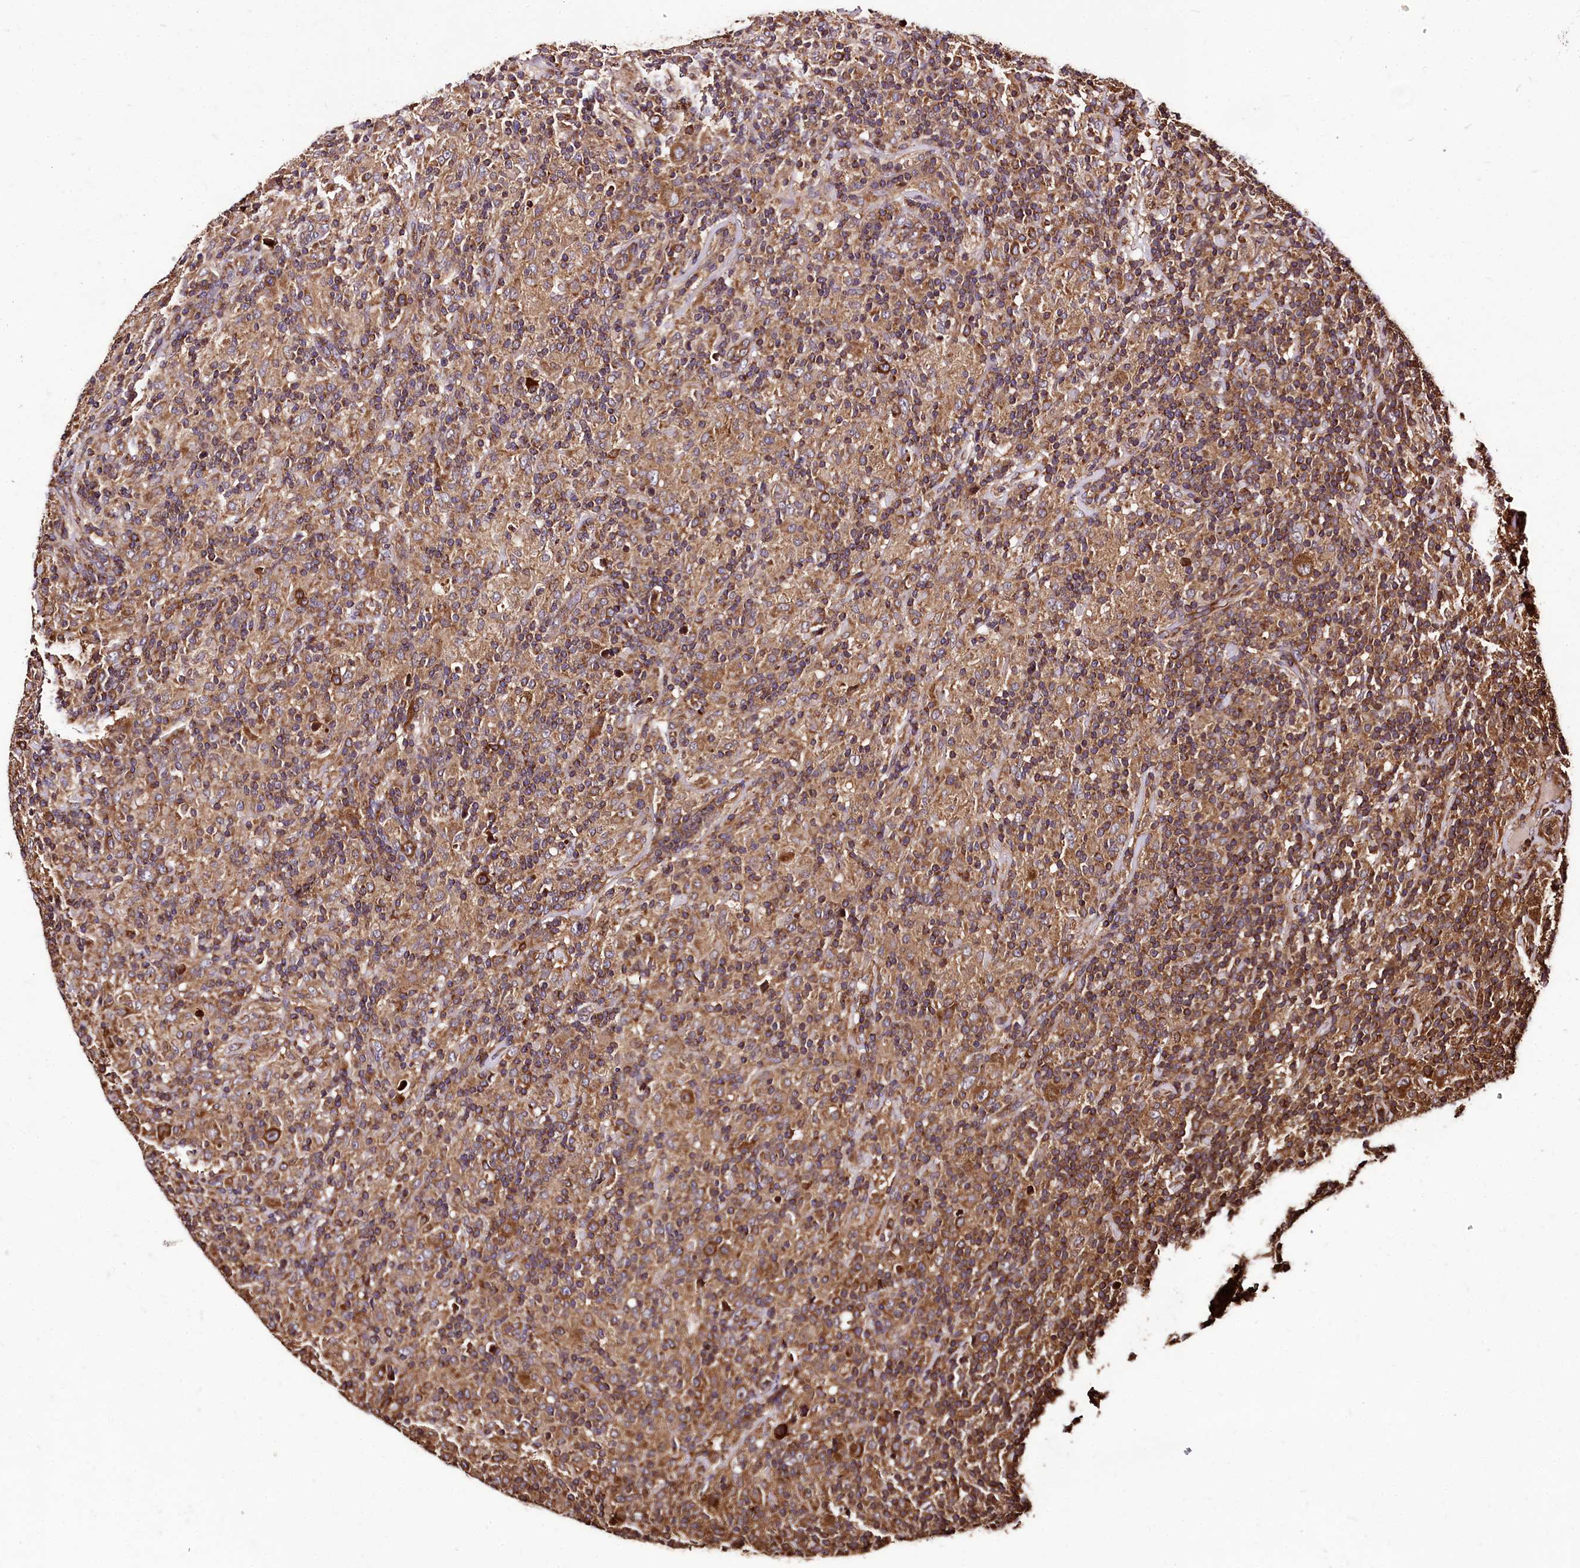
{"staining": {"intensity": "moderate", "quantity": ">75%", "location": "cytoplasmic/membranous"}, "tissue": "lymphoma", "cell_type": "Tumor cells", "image_type": "cancer", "snomed": [{"axis": "morphology", "description": "Hodgkin's disease, NOS"}, {"axis": "topography", "description": "Lymph node"}], "caption": "A photomicrograph of human lymphoma stained for a protein exhibits moderate cytoplasmic/membranous brown staining in tumor cells. (IHC, brightfield microscopy, high magnification).", "gene": "LRSAM1", "patient": {"sex": "male", "age": 70}}